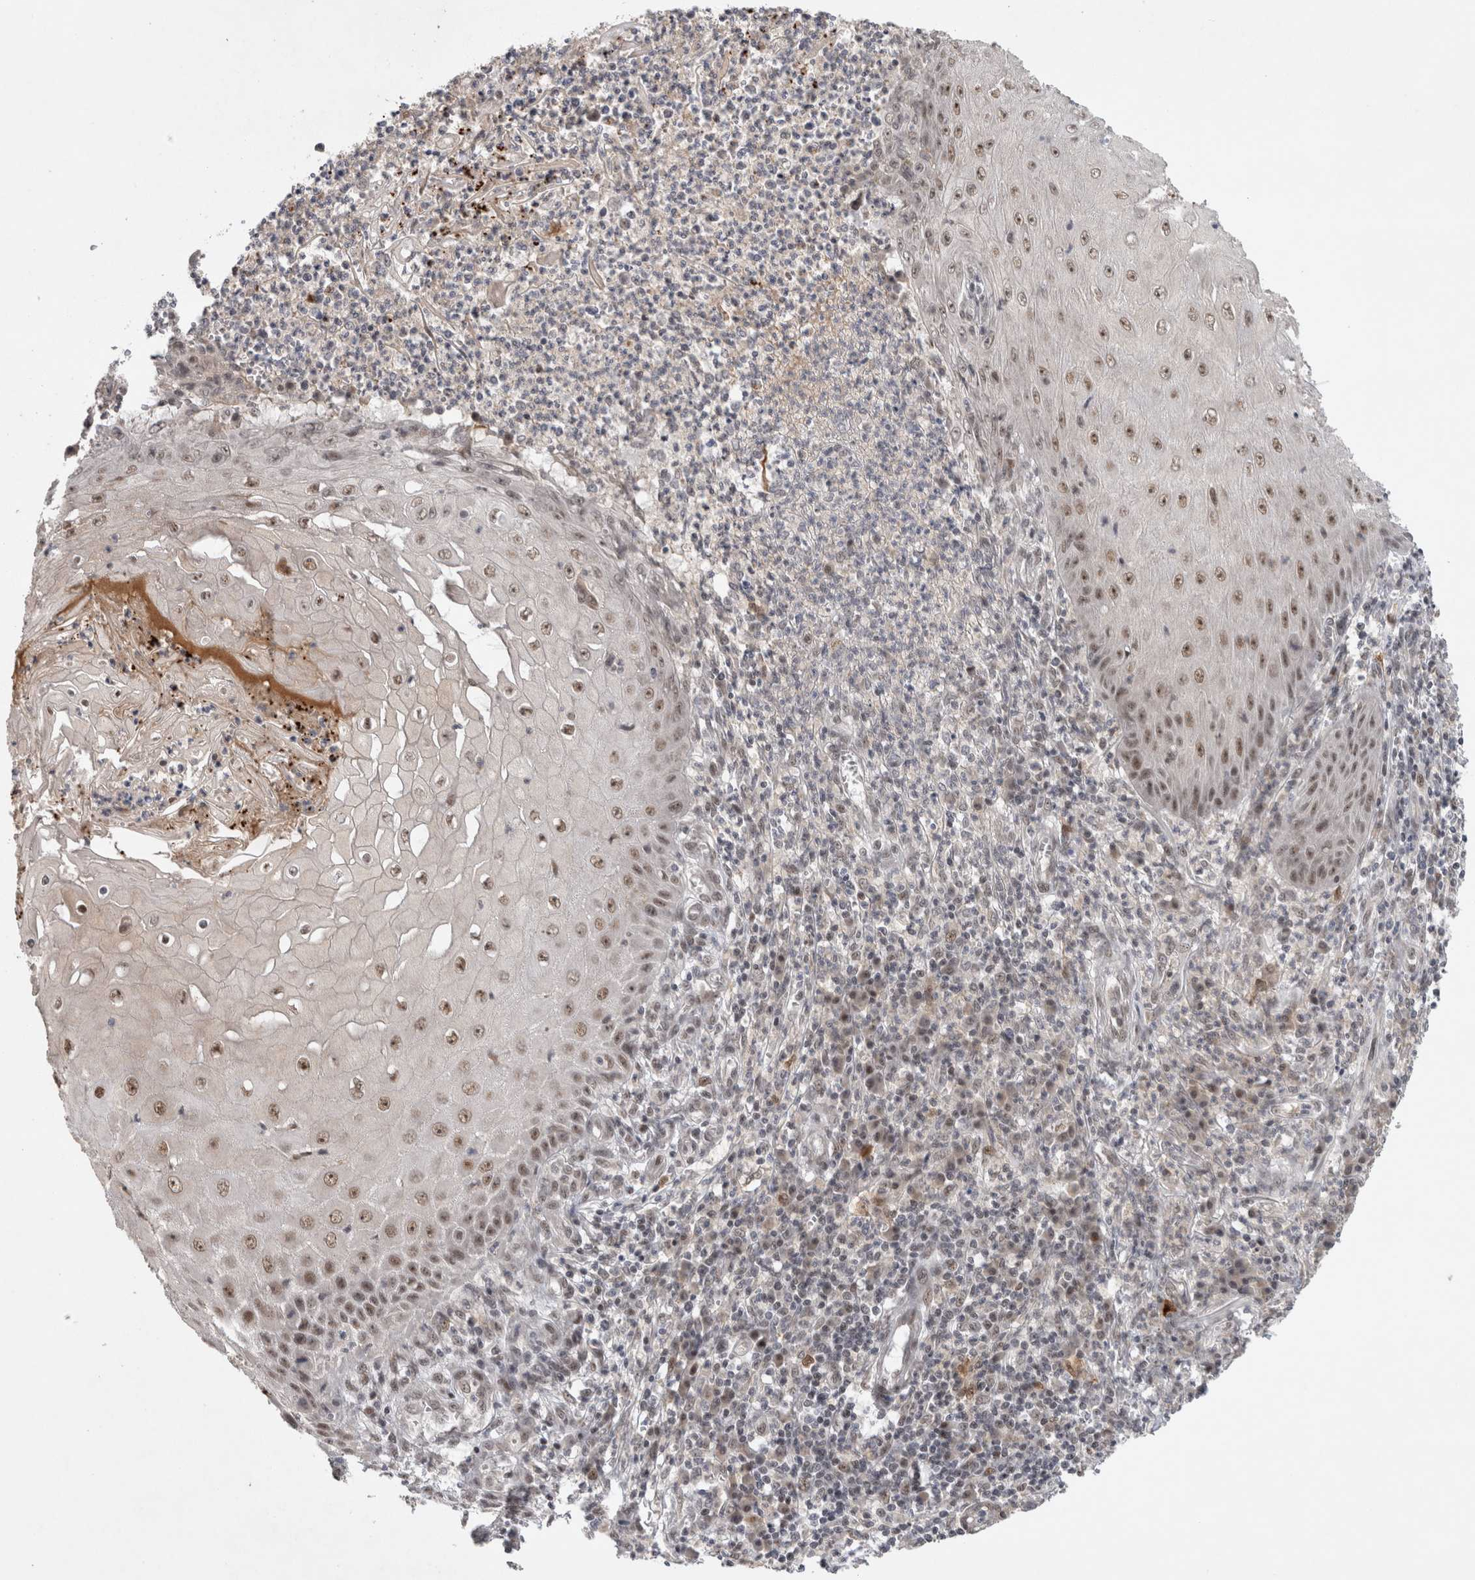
{"staining": {"intensity": "weak", "quantity": ">75%", "location": "nuclear"}, "tissue": "skin cancer", "cell_type": "Tumor cells", "image_type": "cancer", "snomed": [{"axis": "morphology", "description": "Squamous cell carcinoma, NOS"}, {"axis": "topography", "description": "Skin"}], "caption": "The immunohistochemical stain highlights weak nuclear staining in tumor cells of skin squamous cell carcinoma tissue.", "gene": "HESX1", "patient": {"sex": "female", "age": 73}}